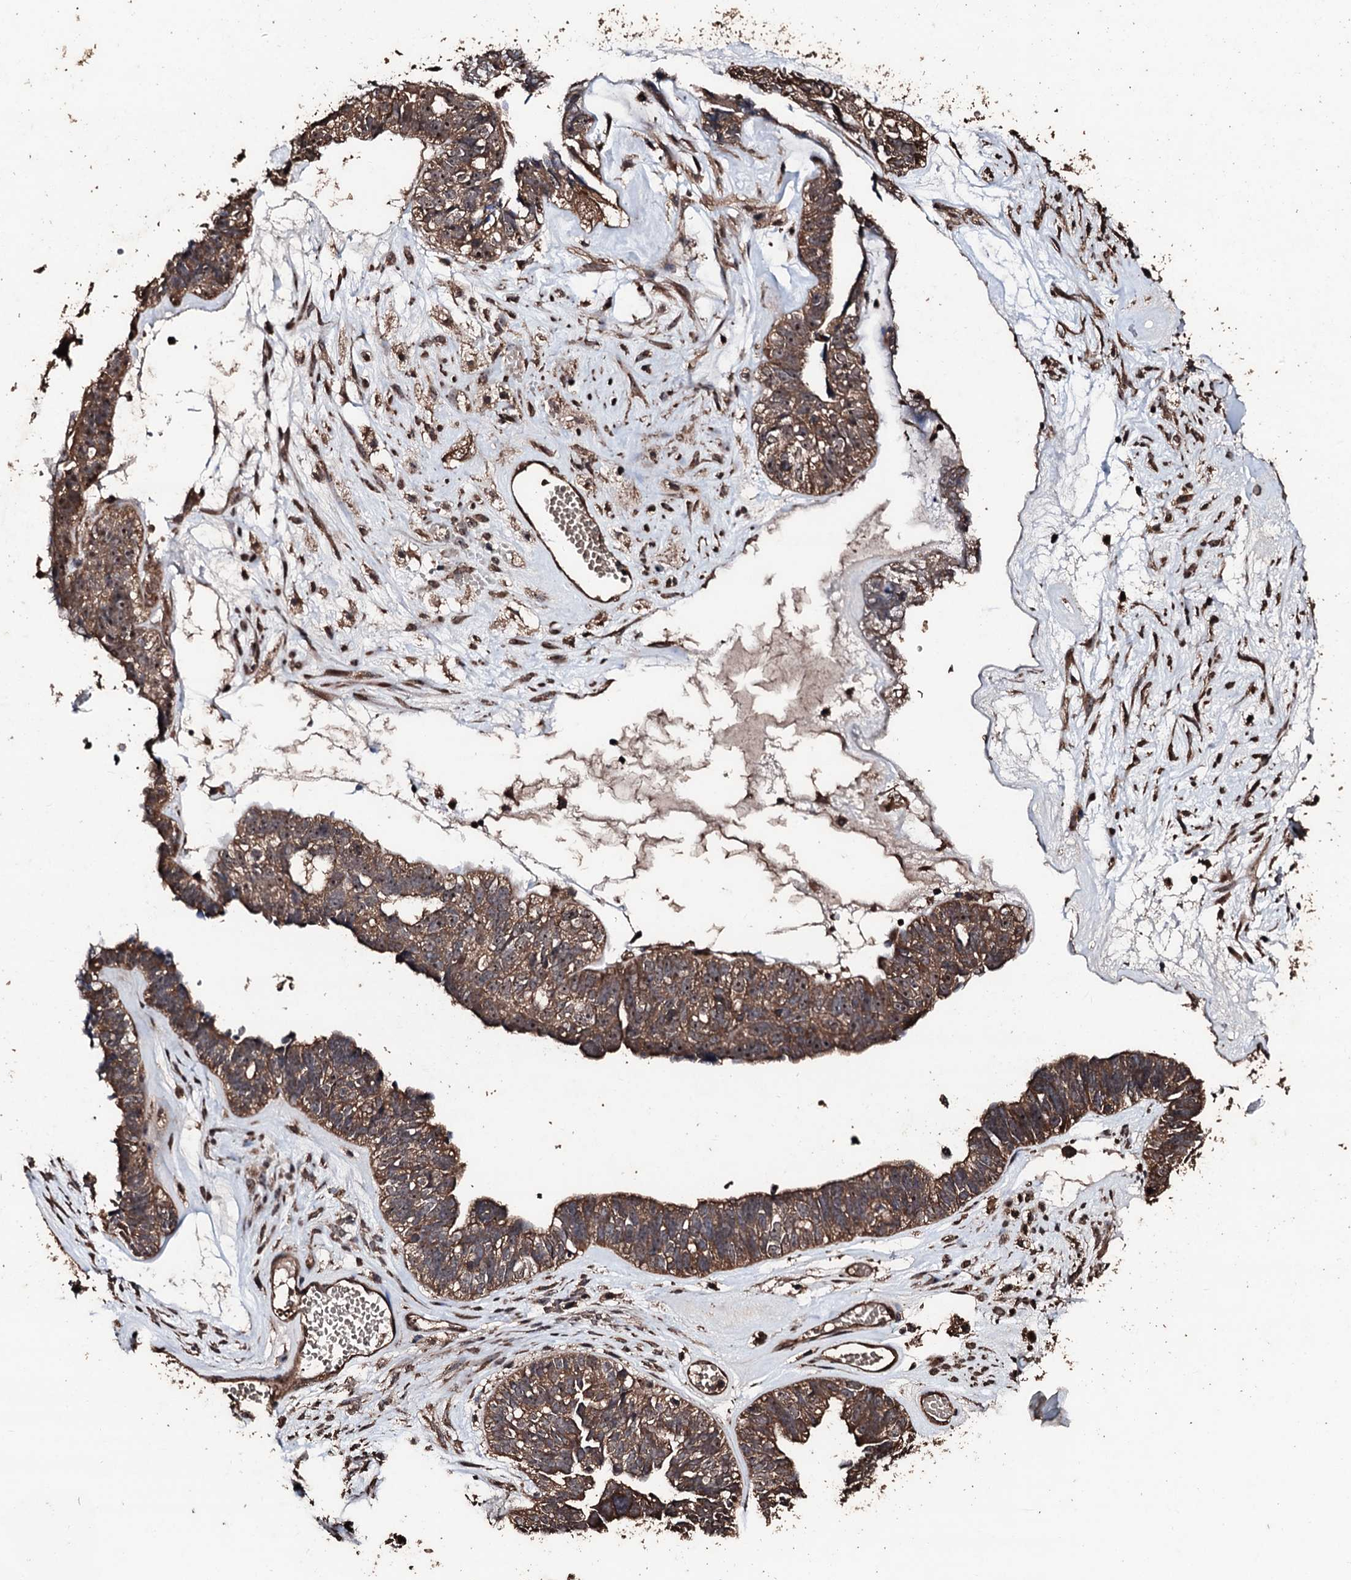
{"staining": {"intensity": "moderate", "quantity": ">75%", "location": "cytoplasmic/membranous"}, "tissue": "ovarian cancer", "cell_type": "Tumor cells", "image_type": "cancer", "snomed": [{"axis": "morphology", "description": "Cystadenocarcinoma, serous, NOS"}, {"axis": "topography", "description": "Ovary"}], "caption": "Moderate cytoplasmic/membranous positivity is appreciated in about >75% of tumor cells in ovarian serous cystadenocarcinoma. (DAB (3,3'-diaminobenzidine) IHC, brown staining for protein, blue staining for nuclei).", "gene": "KIF18A", "patient": {"sex": "female", "age": 79}}